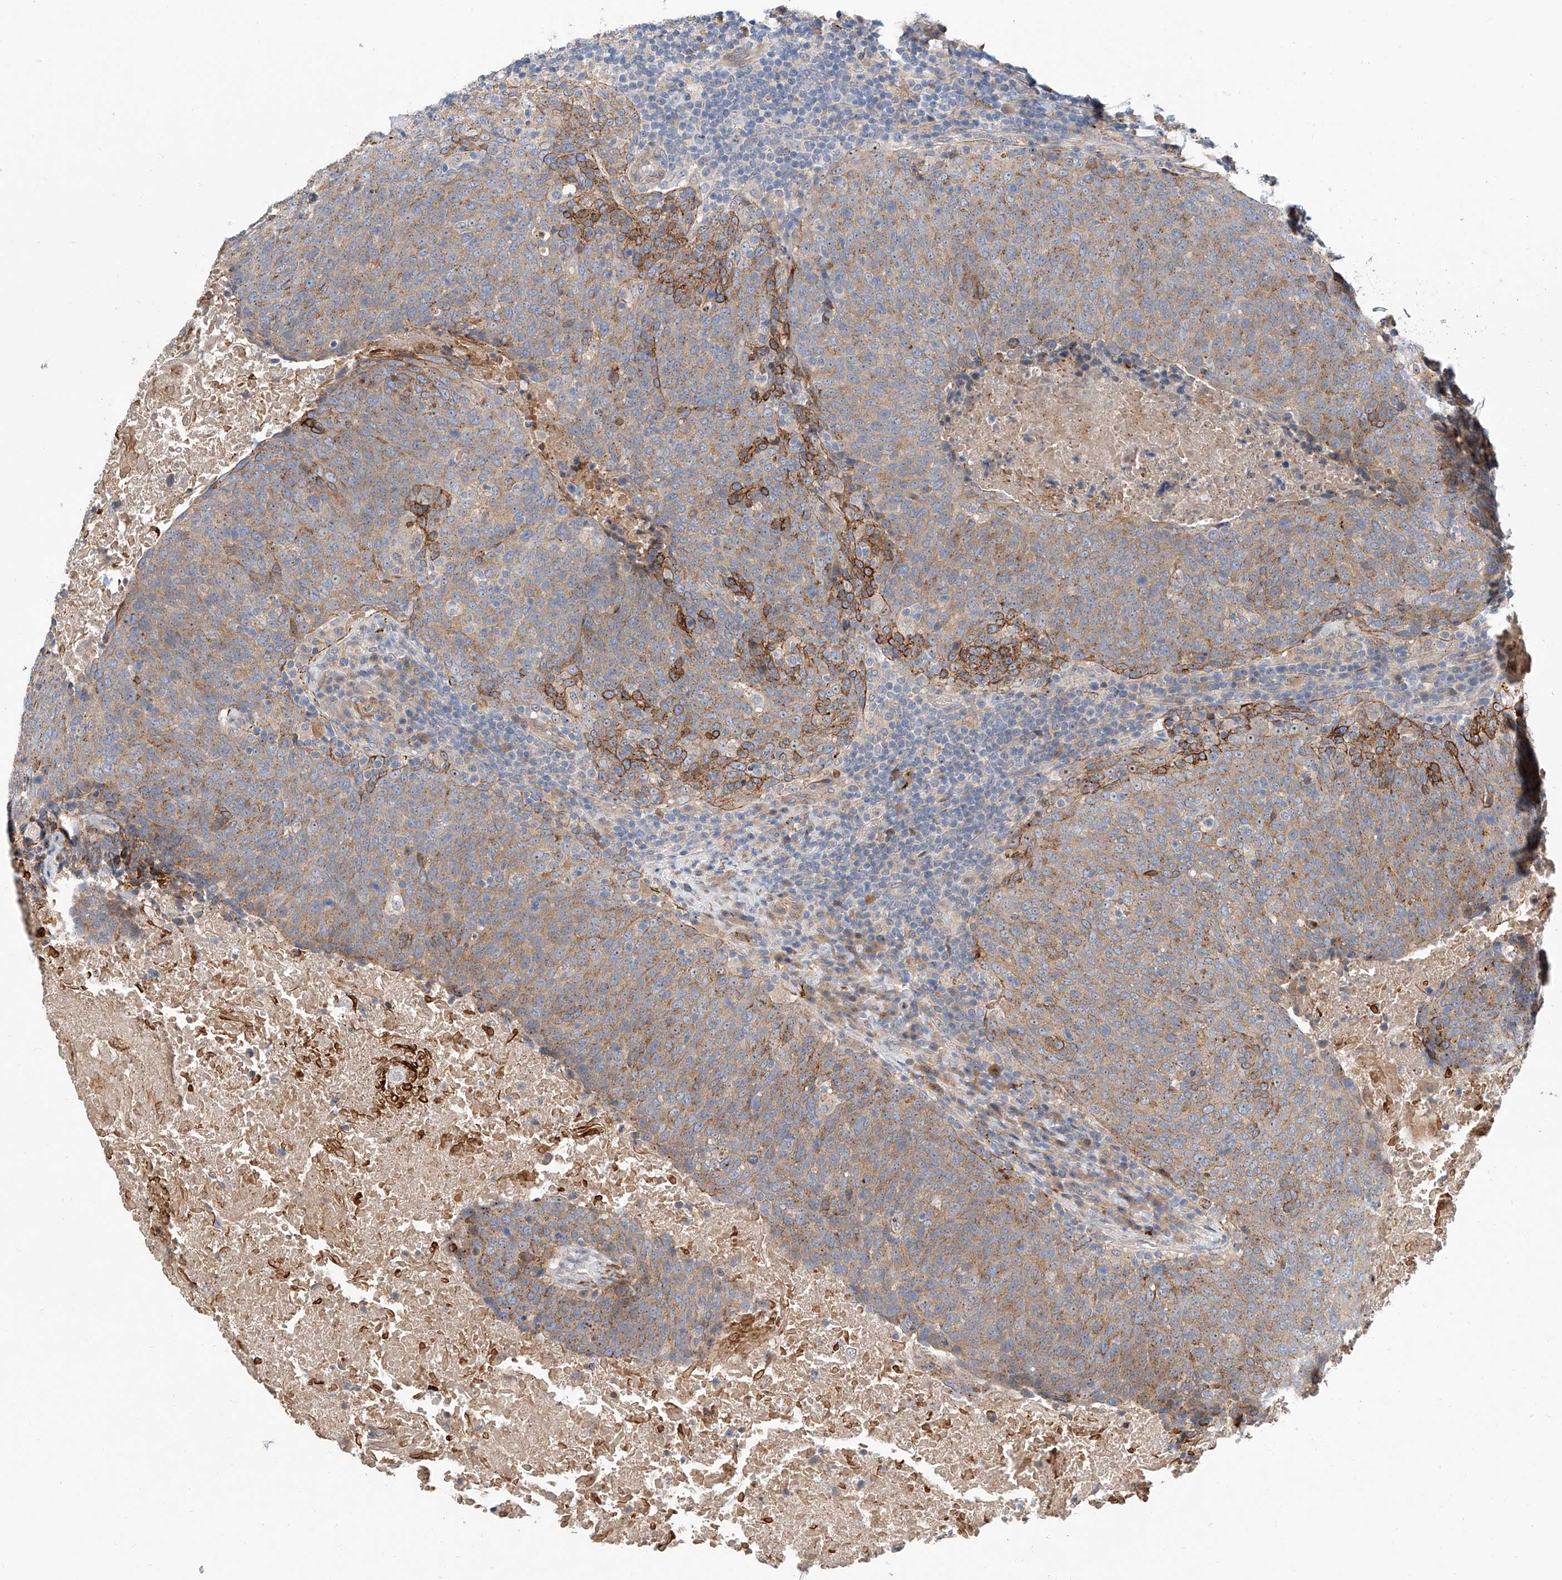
{"staining": {"intensity": "moderate", "quantity": ">75%", "location": "cytoplasmic/membranous"}, "tissue": "head and neck cancer", "cell_type": "Tumor cells", "image_type": "cancer", "snomed": [{"axis": "morphology", "description": "Squamous cell carcinoma, NOS"}, {"axis": "morphology", "description": "Squamous cell carcinoma, metastatic, NOS"}, {"axis": "topography", "description": "Lymph node"}, {"axis": "topography", "description": "Head-Neck"}], "caption": "IHC photomicrograph of neoplastic tissue: human head and neck cancer stained using IHC shows medium levels of moderate protein expression localized specifically in the cytoplasmic/membranous of tumor cells, appearing as a cytoplasmic/membranous brown color.", "gene": "MAGEE2", "patient": {"sex": "male", "age": 62}}